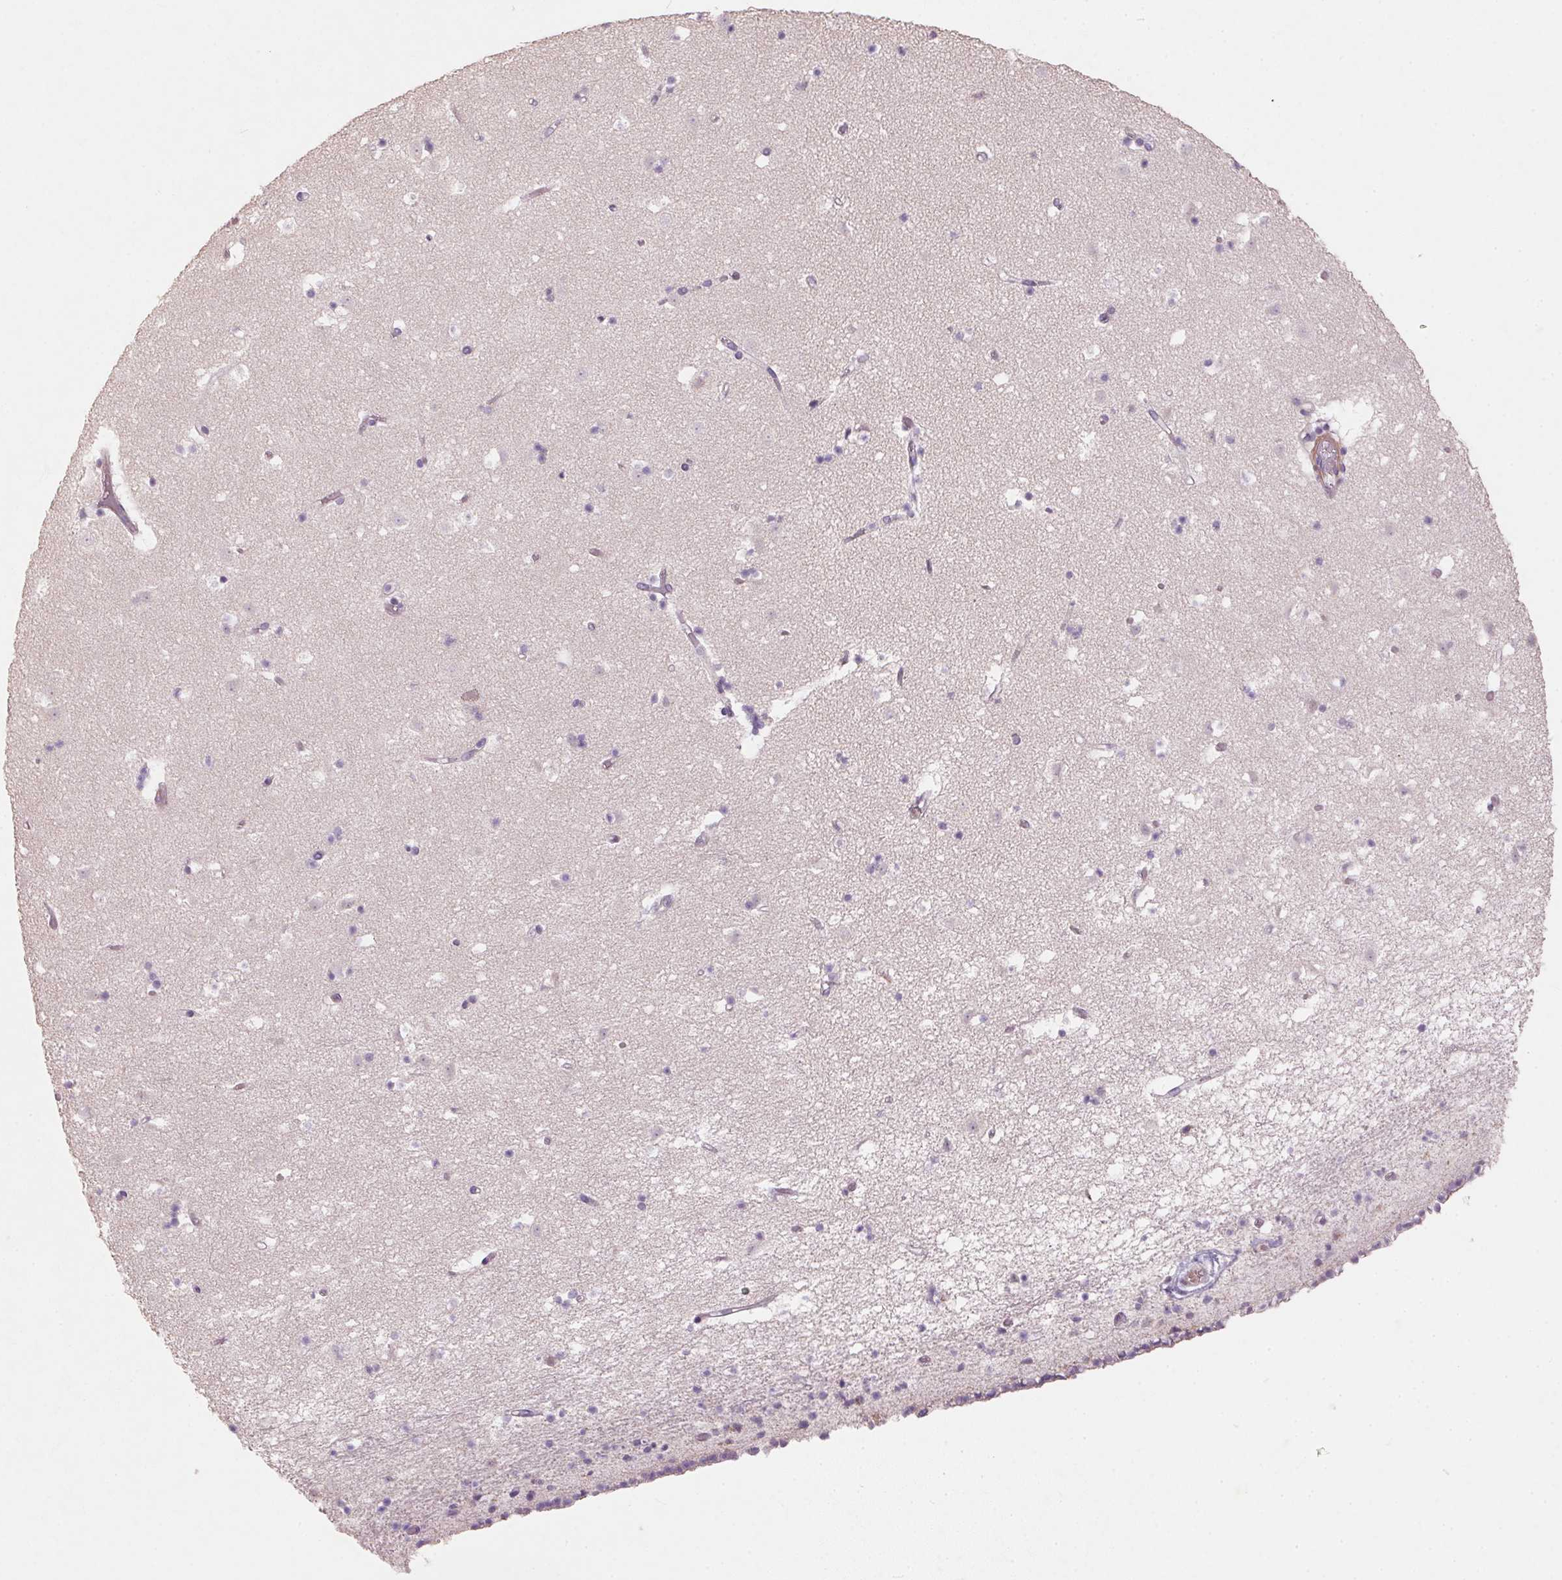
{"staining": {"intensity": "negative", "quantity": "none", "location": "none"}, "tissue": "caudate", "cell_type": "Glial cells", "image_type": "normal", "snomed": [{"axis": "morphology", "description": "Normal tissue, NOS"}, {"axis": "topography", "description": "Lateral ventricle wall"}], "caption": "Immunohistochemistry photomicrograph of benign caudate: human caudate stained with DAB reveals no significant protein staining in glial cells.", "gene": "KCNK15", "patient": {"sex": "female", "age": 42}}